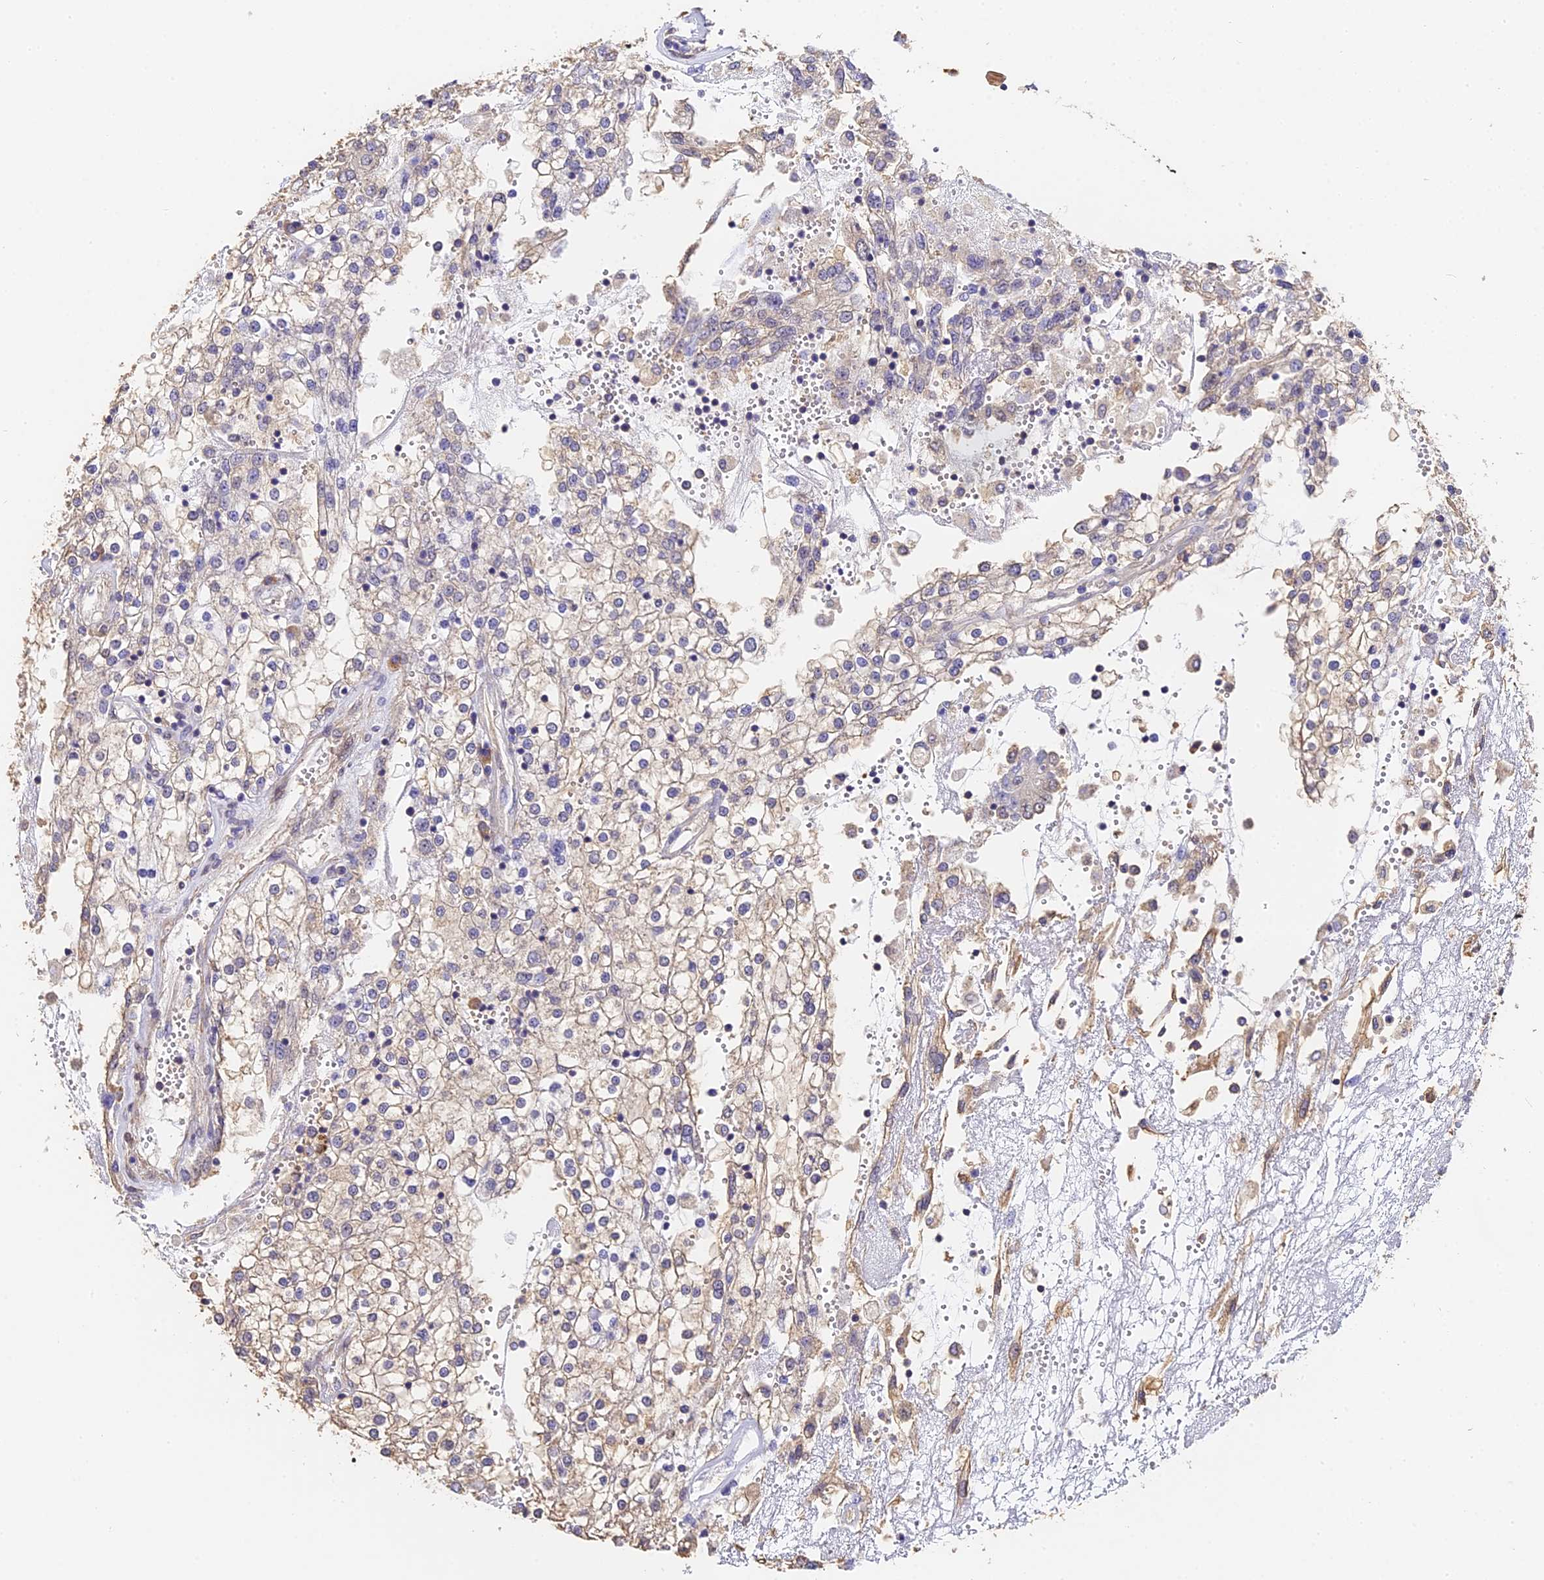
{"staining": {"intensity": "weak", "quantity": "<25%", "location": "cytoplasmic/membranous"}, "tissue": "renal cancer", "cell_type": "Tumor cells", "image_type": "cancer", "snomed": [{"axis": "morphology", "description": "Adenocarcinoma, NOS"}, {"axis": "topography", "description": "Kidney"}], "caption": "This is an immunohistochemistry (IHC) micrograph of human adenocarcinoma (renal). There is no expression in tumor cells.", "gene": "SLC11A1", "patient": {"sex": "female", "age": 52}}